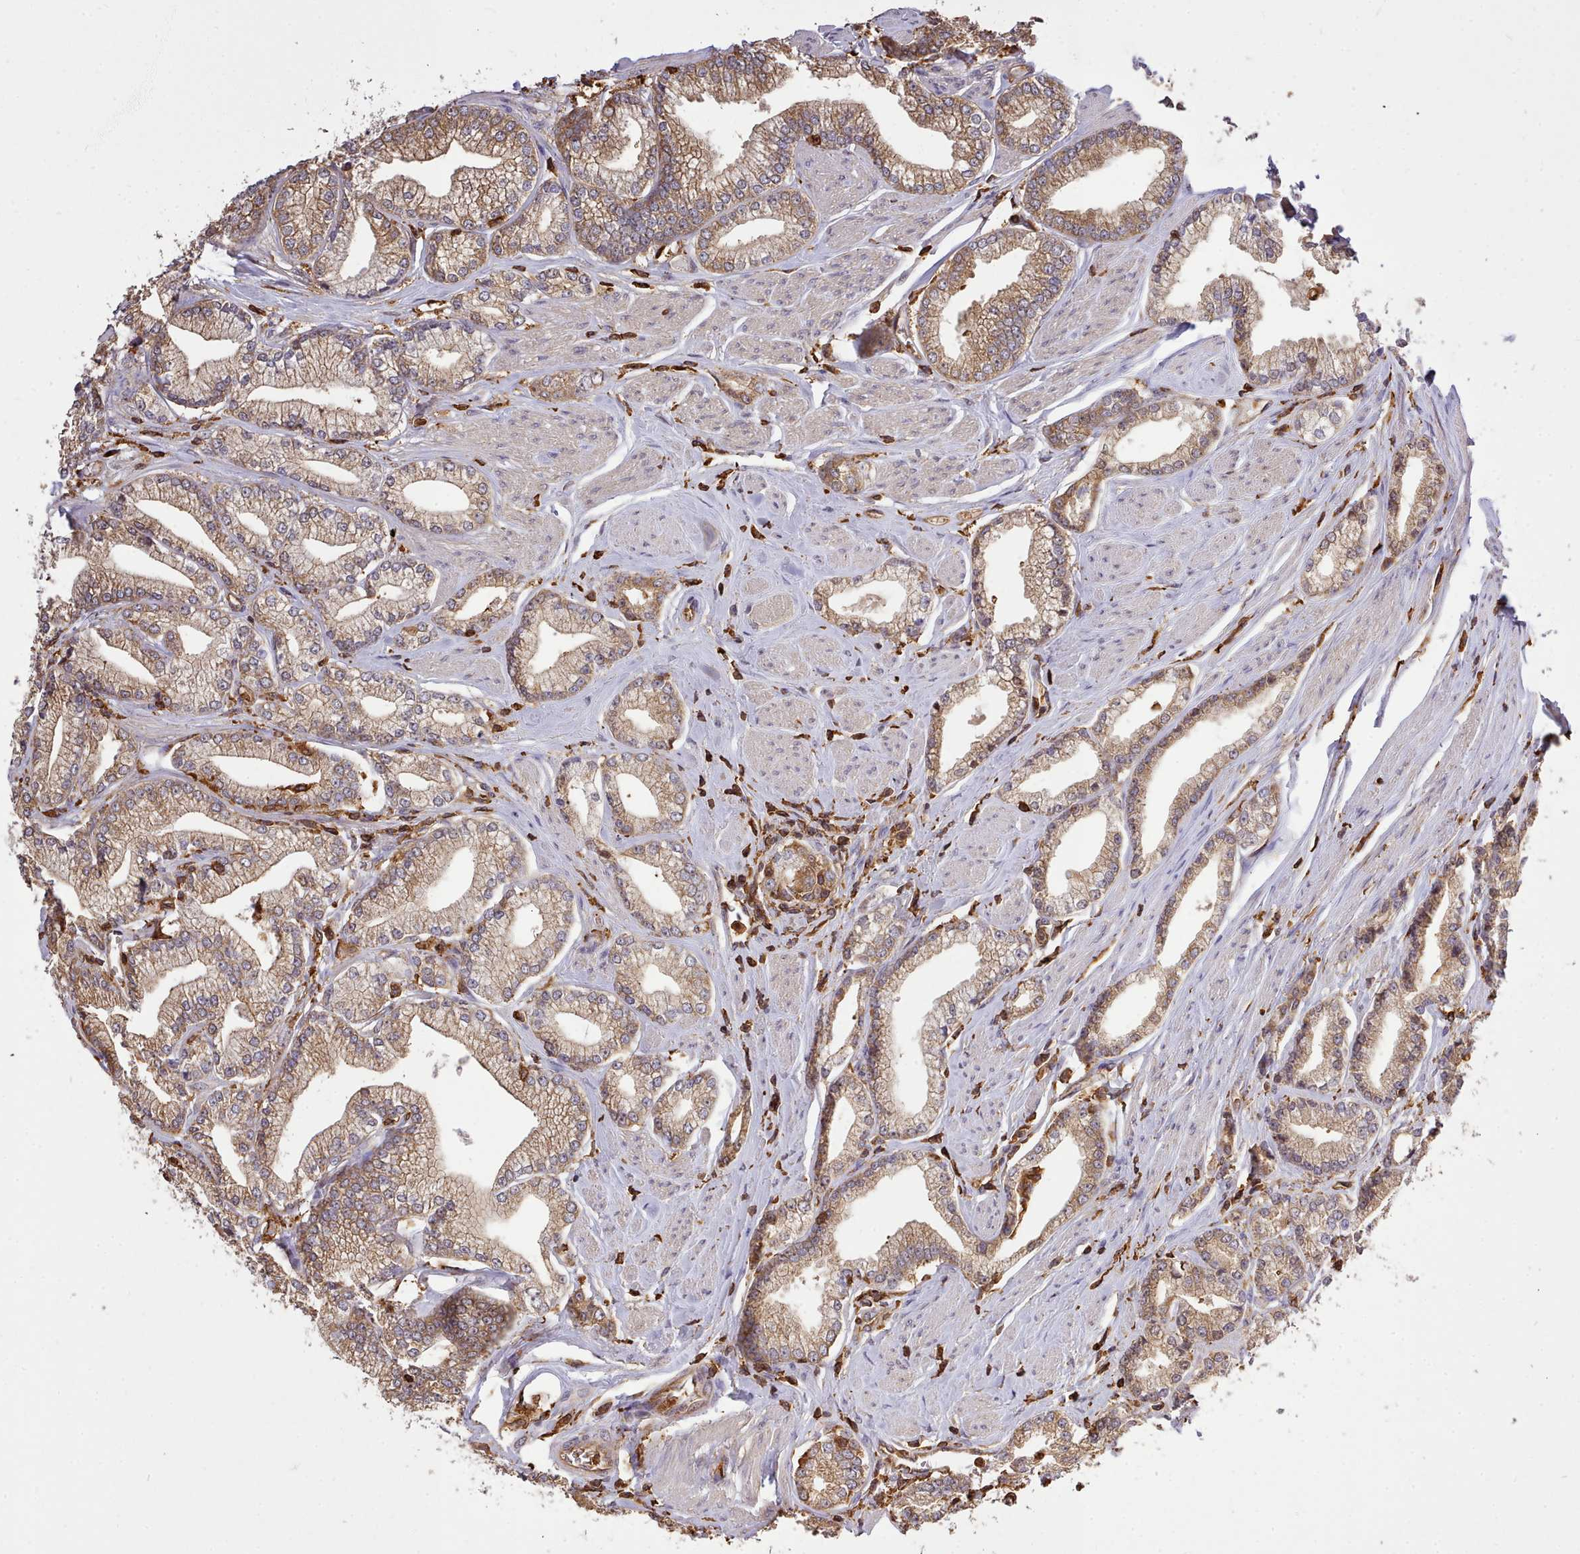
{"staining": {"intensity": "moderate", "quantity": ">75%", "location": "cytoplasmic/membranous"}, "tissue": "prostate cancer", "cell_type": "Tumor cells", "image_type": "cancer", "snomed": [{"axis": "morphology", "description": "Adenocarcinoma, High grade"}, {"axis": "topography", "description": "Prostate"}], "caption": "Prostate adenocarcinoma (high-grade) stained for a protein shows moderate cytoplasmic/membranous positivity in tumor cells.", "gene": "CAPZA1", "patient": {"sex": "male", "age": 67}}